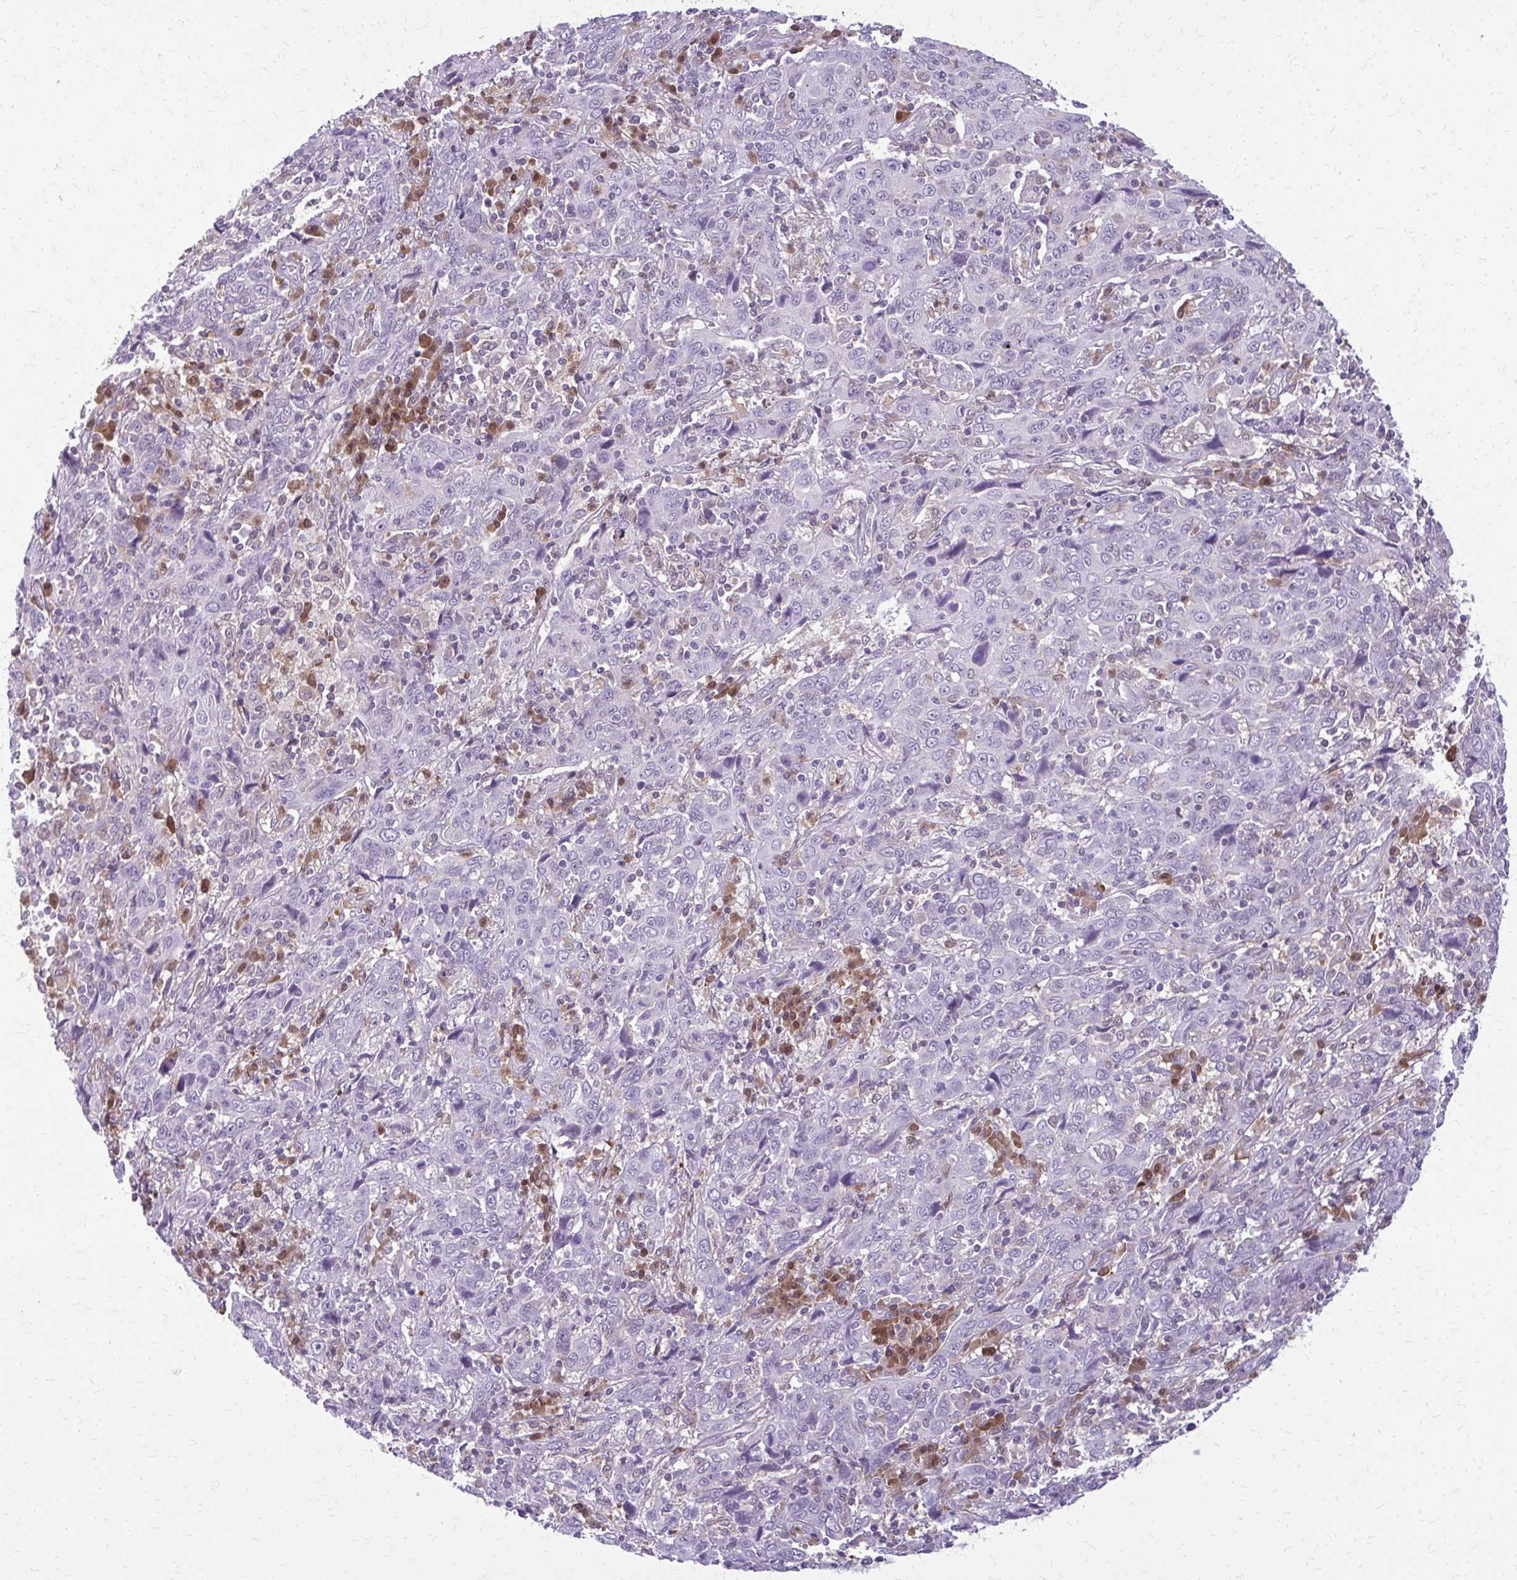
{"staining": {"intensity": "negative", "quantity": "none", "location": "none"}, "tissue": "cervical cancer", "cell_type": "Tumor cells", "image_type": "cancer", "snomed": [{"axis": "morphology", "description": "Squamous cell carcinoma, NOS"}, {"axis": "topography", "description": "Cervix"}], "caption": "Immunohistochemical staining of human cervical cancer (squamous cell carcinoma) displays no significant staining in tumor cells.", "gene": "GLRX", "patient": {"sex": "female", "age": 46}}